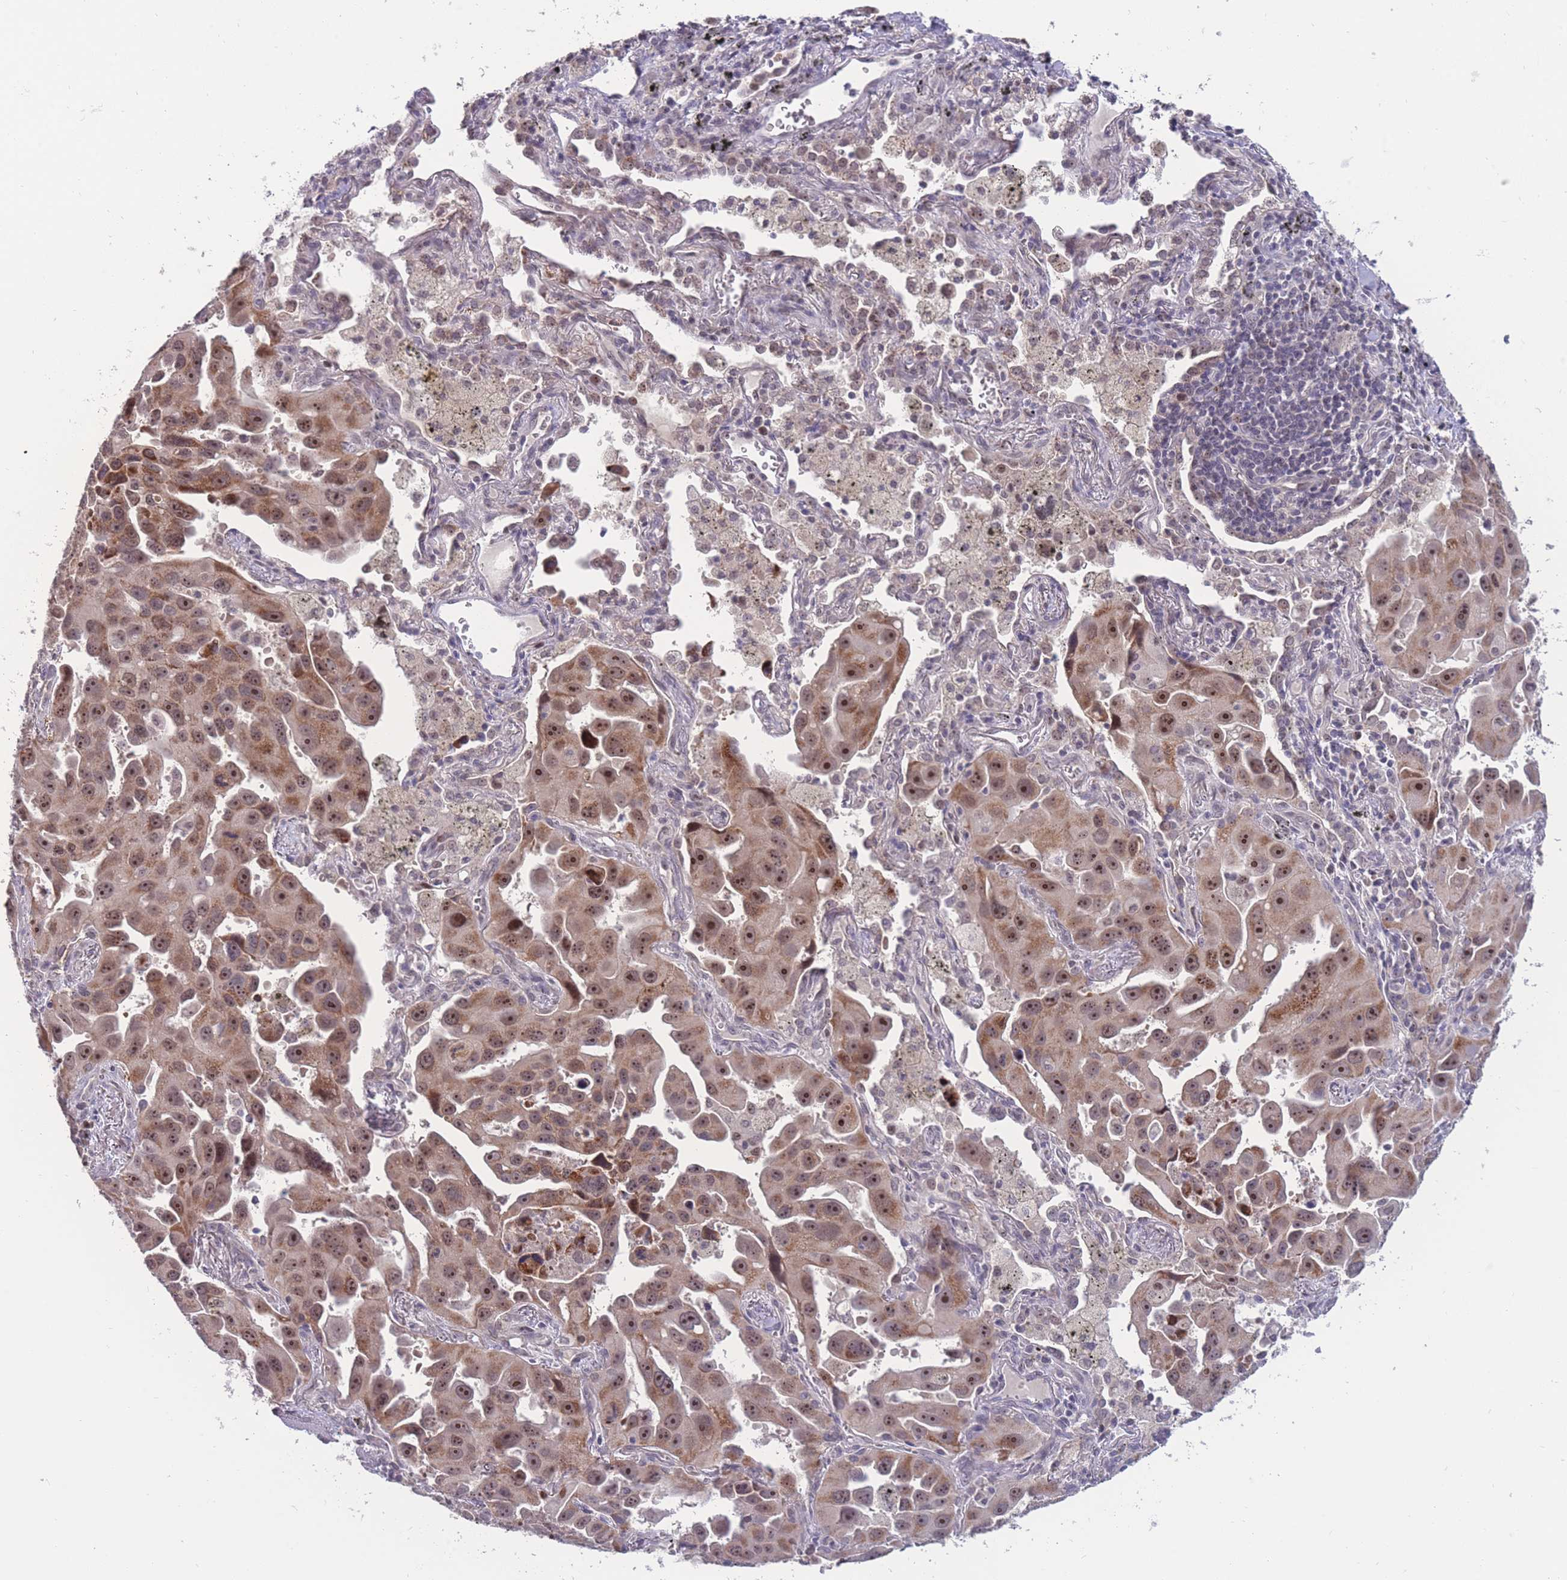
{"staining": {"intensity": "strong", "quantity": ">75%", "location": "cytoplasmic/membranous,nuclear"}, "tissue": "lung cancer", "cell_type": "Tumor cells", "image_type": "cancer", "snomed": [{"axis": "morphology", "description": "Adenocarcinoma, NOS"}, {"axis": "topography", "description": "Lung"}], "caption": "Strong cytoplasmic/membranous and nuclear positivity for a protein is present in approximately >75% of tumor cells of adenocarcinoma (lung) using immunohistochemistry (IHC).", "gene": "MCIDAS", "patient": {"sex": "male", "age": 66}}